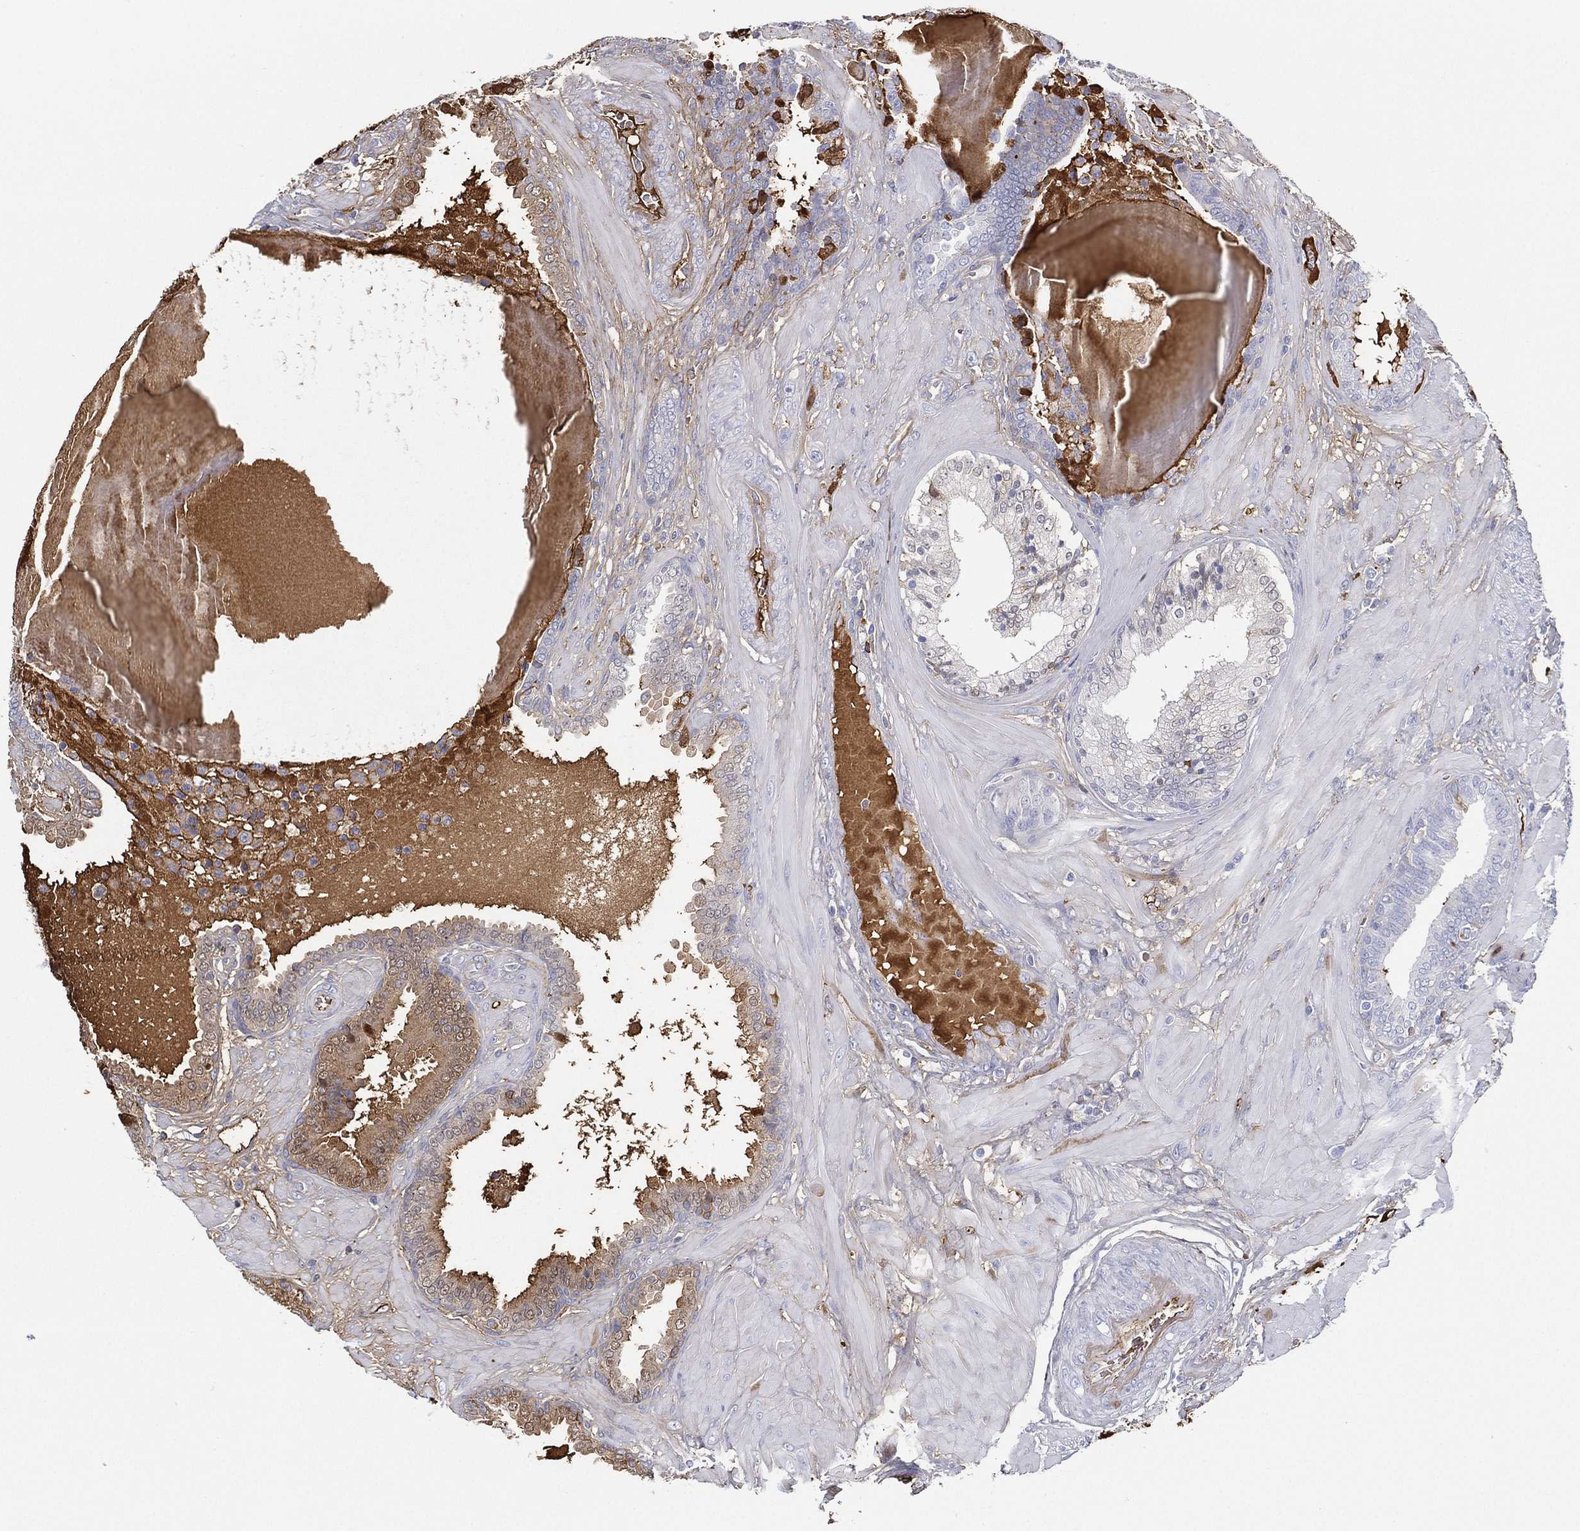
{"staining": {"intensity": "moderate", "quantity": "<25%", "location": "cytoplasmic/membranous"}, "tissue": "prostate cancer", "cell_type": "Tumor cells", "image_type": "cancer", "snomed": [{"axis": "morphology", "description": "Adenocarcinoma, NOS"}, {"axis": "topography", "description": "Prostate"}], "caption": "The immunohistochemical stain shows moderate cytoplasmic/membranous expression in tumor cells of prostate cancer tissue.", "gene": "IFNB1", "patient": {"sex": "male", "age": 57}}